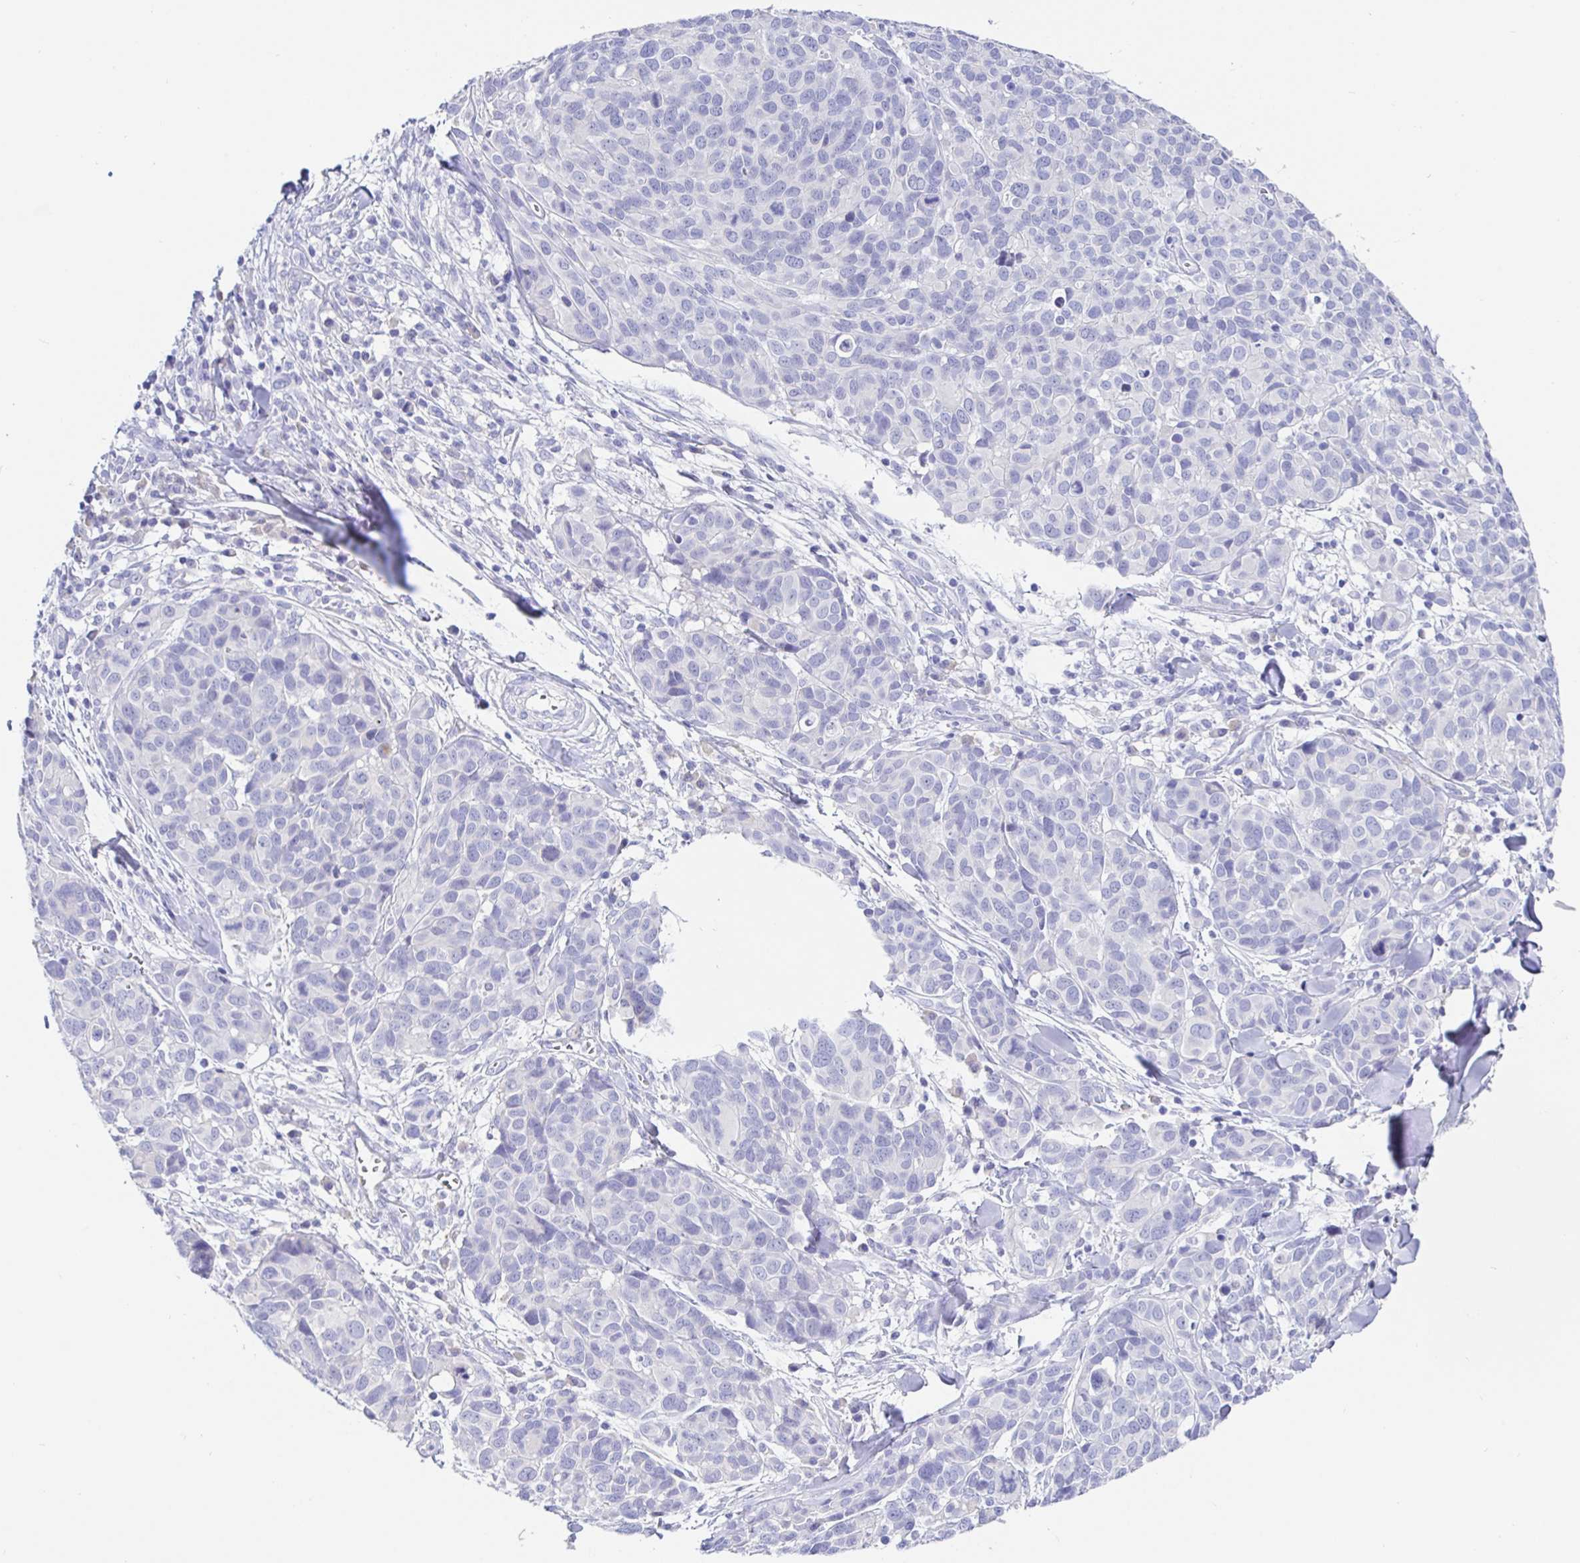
{"staining": {"intensity": "negative", "quantity": "none", "location": "none"}, "tissue": "melanoma", "cell_type": "Tumor cells", "image_type": "cancer", "snomed": [{"axis": "morphology", "description": "Malignant melanoma, NOS"}, {"axis": "topography", "description": "Skin"}], "caption": "IHC image of neoplastic tissue: human malignant melanoma stained with DAB (3,3'-diaminobenzidine) shows no significant protein staining in tumor cells. (DAB (3,3'-diaminobenzidine) immunohistochemistry visualized using brightfield microscopy, high magnification).", "gene": "MAOA", "patient": {"sex": "male", "age": 51}}